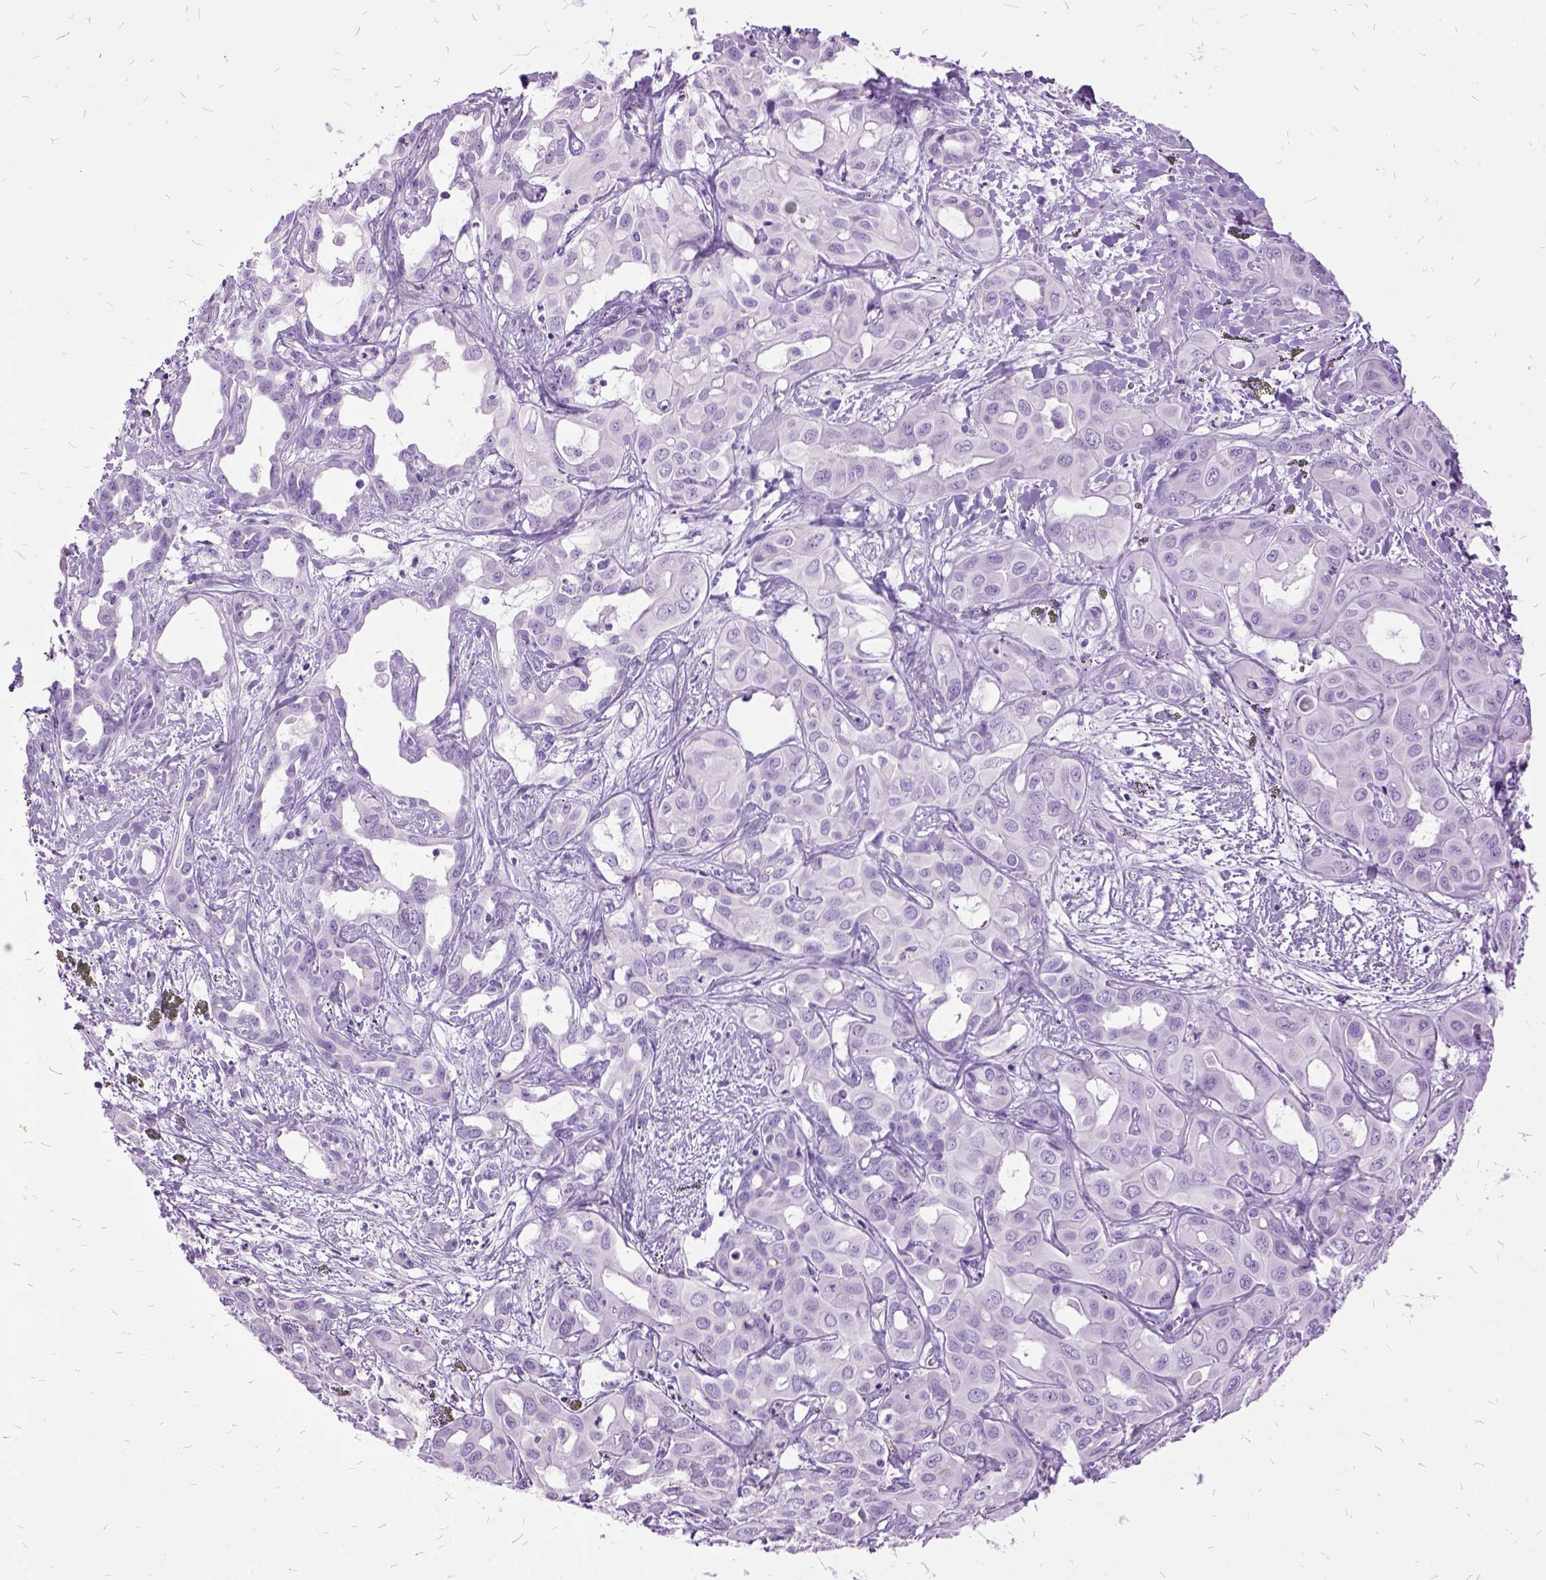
{"staining": {"intensity": "negative", "quantity": "none", "location": "none"}, "tissue": "liver cancer", "cell_type": "Tumor cells", "image_type": "cancer", "snomed": [{"axis": "morphology", "description": "Cholangiocarcinoma"}, {"axis": "topography", "description": "Liver"}], "caption": "A histopathology image of human cholangiocarcinoma (liver) is negative for staining in tumor cells.", "gene": "MME", "patient": {"sex": "female", "age": 60}}